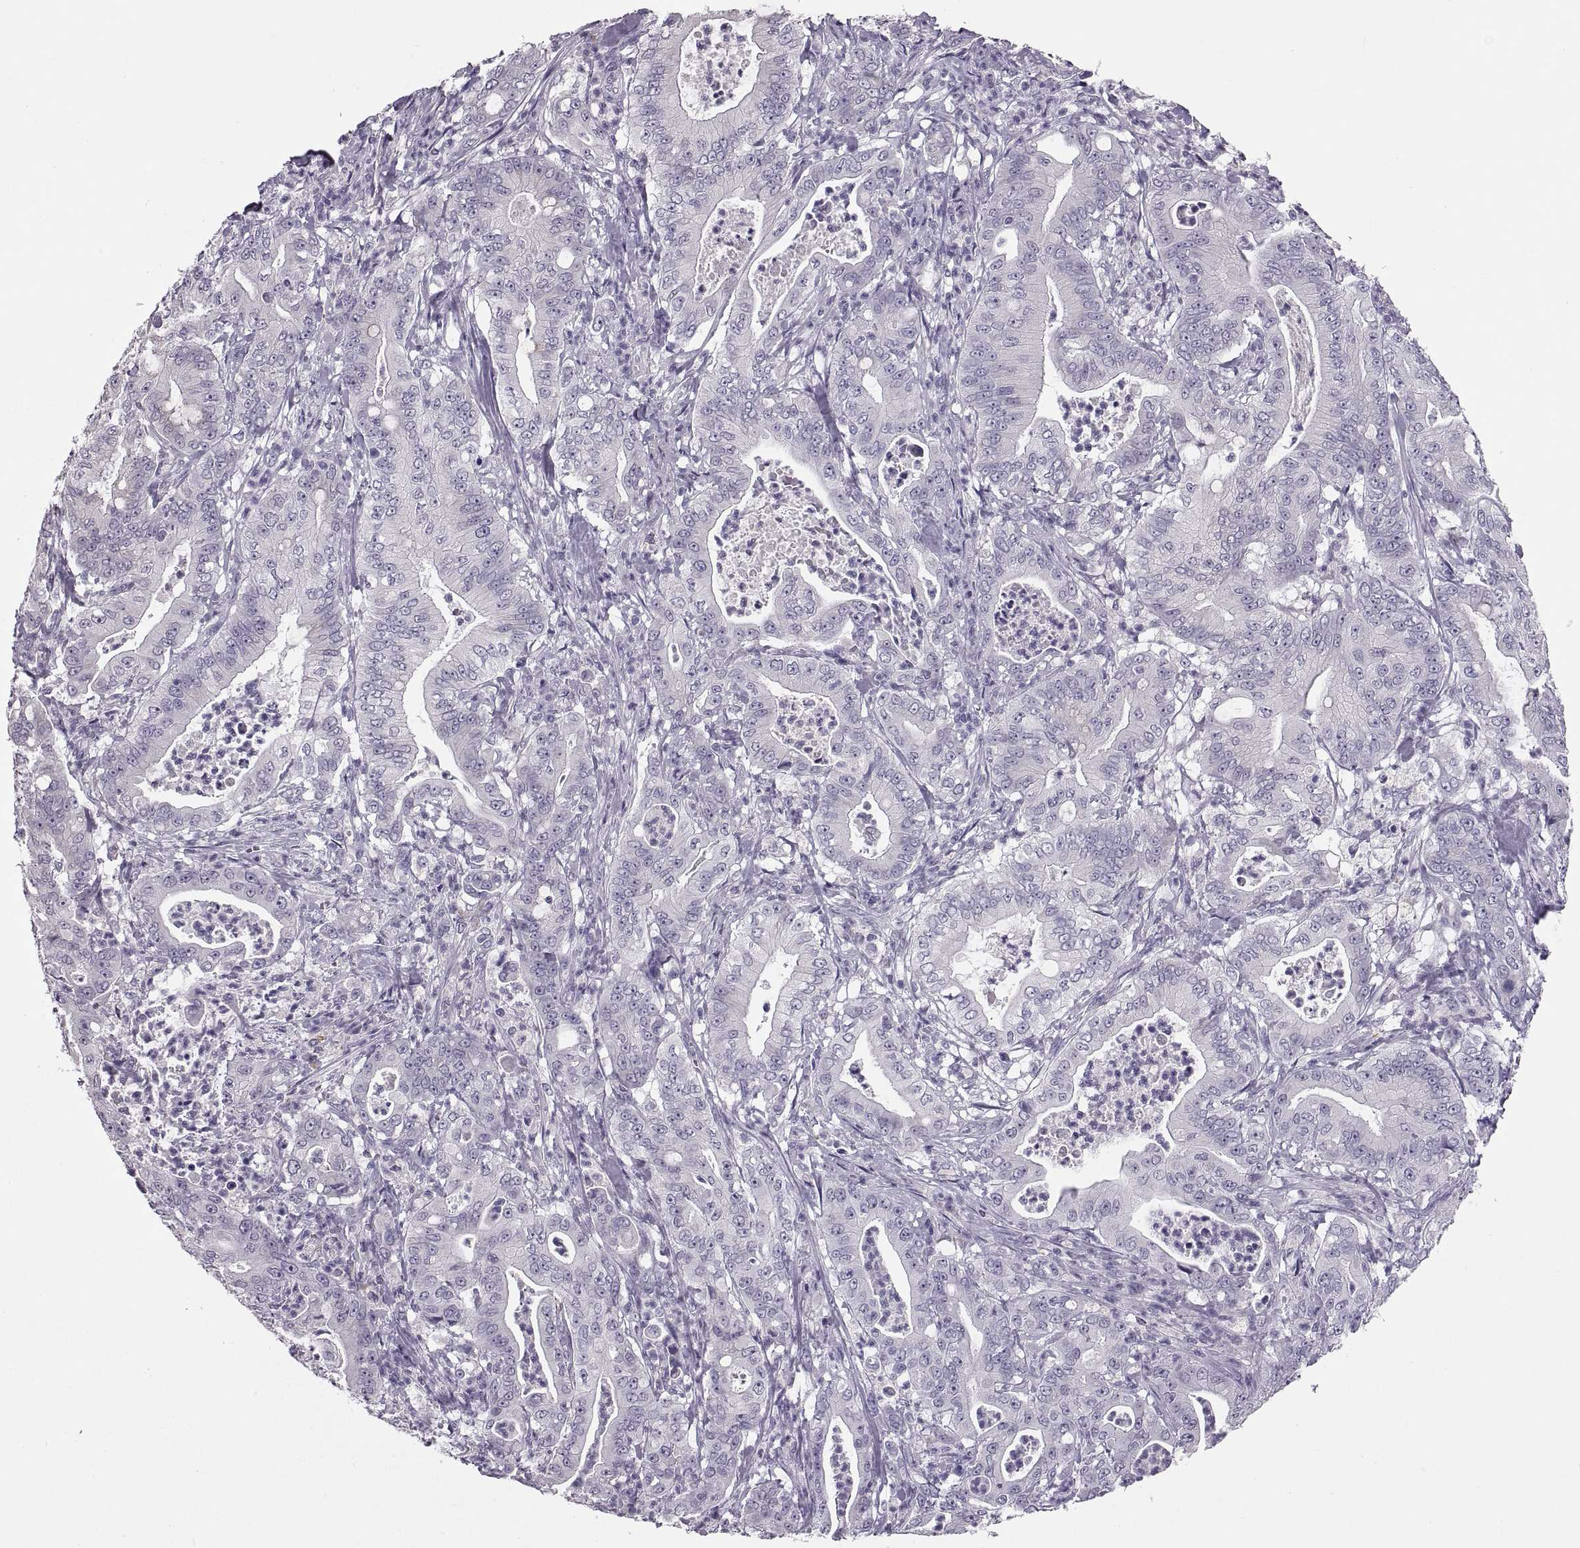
{"staining": {"intensity": "negative", "quantity": "none", "location": "none"}, "tissue": "pancreatic cancer", "cell_type": "Tumor cells", "image_type": "cancer", "snomed": [{"axis": "morphology", "description": "Adenocarcinoma, NOS"}, {"axis": "topography", "description": "Pancreas"}], "caption": "Pancreatic adenocarcinoma was stained to show a protein in brown. There is no significant positivity in tumor cells.", "gene": "MAGEB18", "patient": {"sex": "male", "age": 71}}